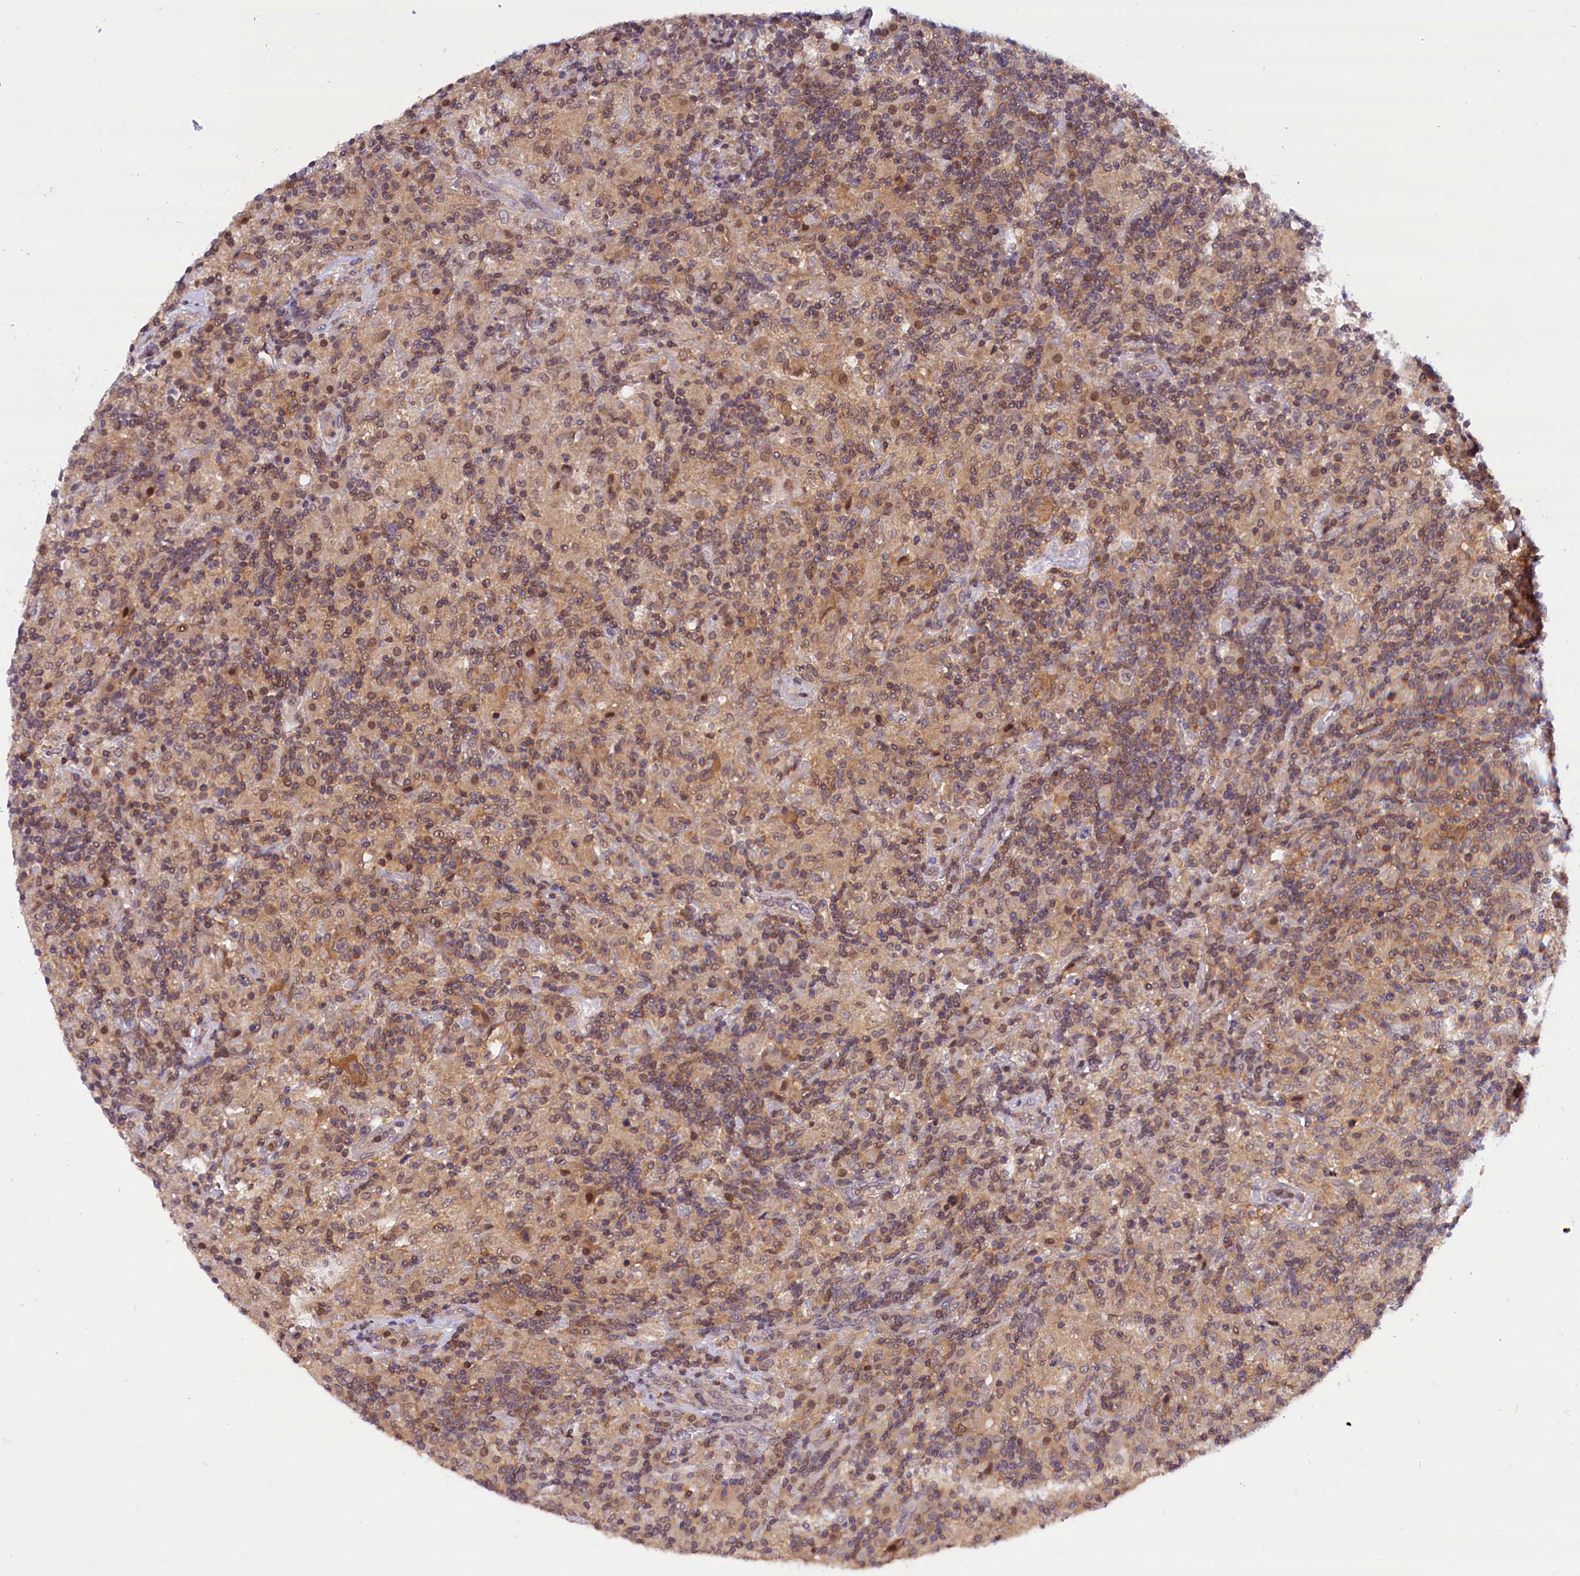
{"staining": {"intensity": "negative", "quantity": "none", "location": "none"}, "tissue": "lymphoma", "cell_type": "Tumor cells", "image_type": "cancer", "snomed": [{"axis": "morphology", "description": "Hodgkin's disease, NOS"}, {"axis": "topography", "description": "Lymph node"}], "caption": "Immunohistochemistry (IHC) histopathology image of neoplastic tissue: human Hodgkin's disease stained with DAB demonstrates no significant protein staining in tumor cells.", "gene": "TBCB", "patient": {"sex": "male", "age": 70}}